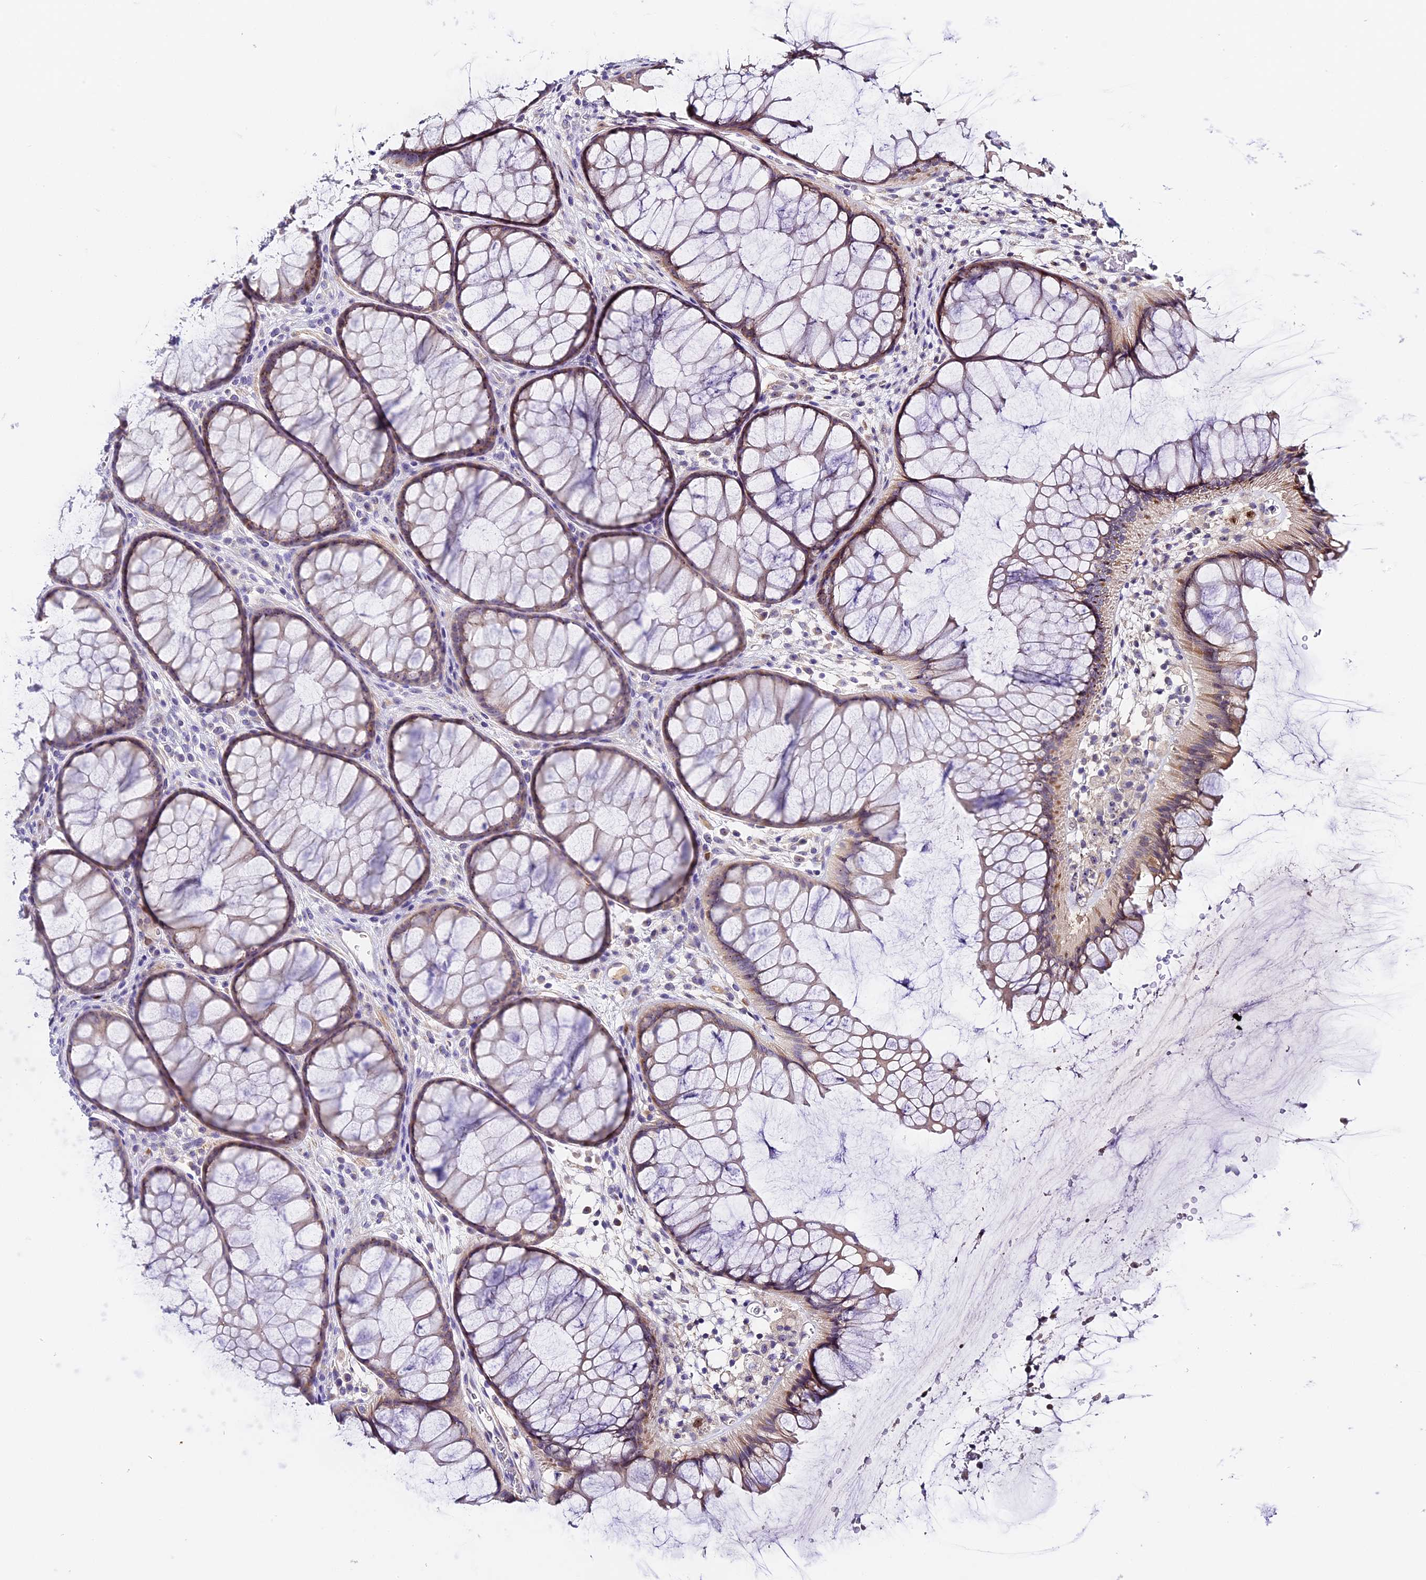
{"staining": {"intensity": "negative", "quantity": "none", "location": "none"}, "tissue": "colon", "cell_type": "Endothelial cells", "image_type": "normal", "snomed": [{"axis": "morphology", "description": "Normal tissue, NOS"}, {"axis": "topography", "description": "Colon"}], "caption": "Normal colon was stained to show a protein in brown. There is no significant expression in endothelial cells. (DAB (3,3'-diaminobenzidine) immunohistochemistry (IHC), high magnification).", "gene": "RAD51", "patient": {"sex": "female", "age": 82}}